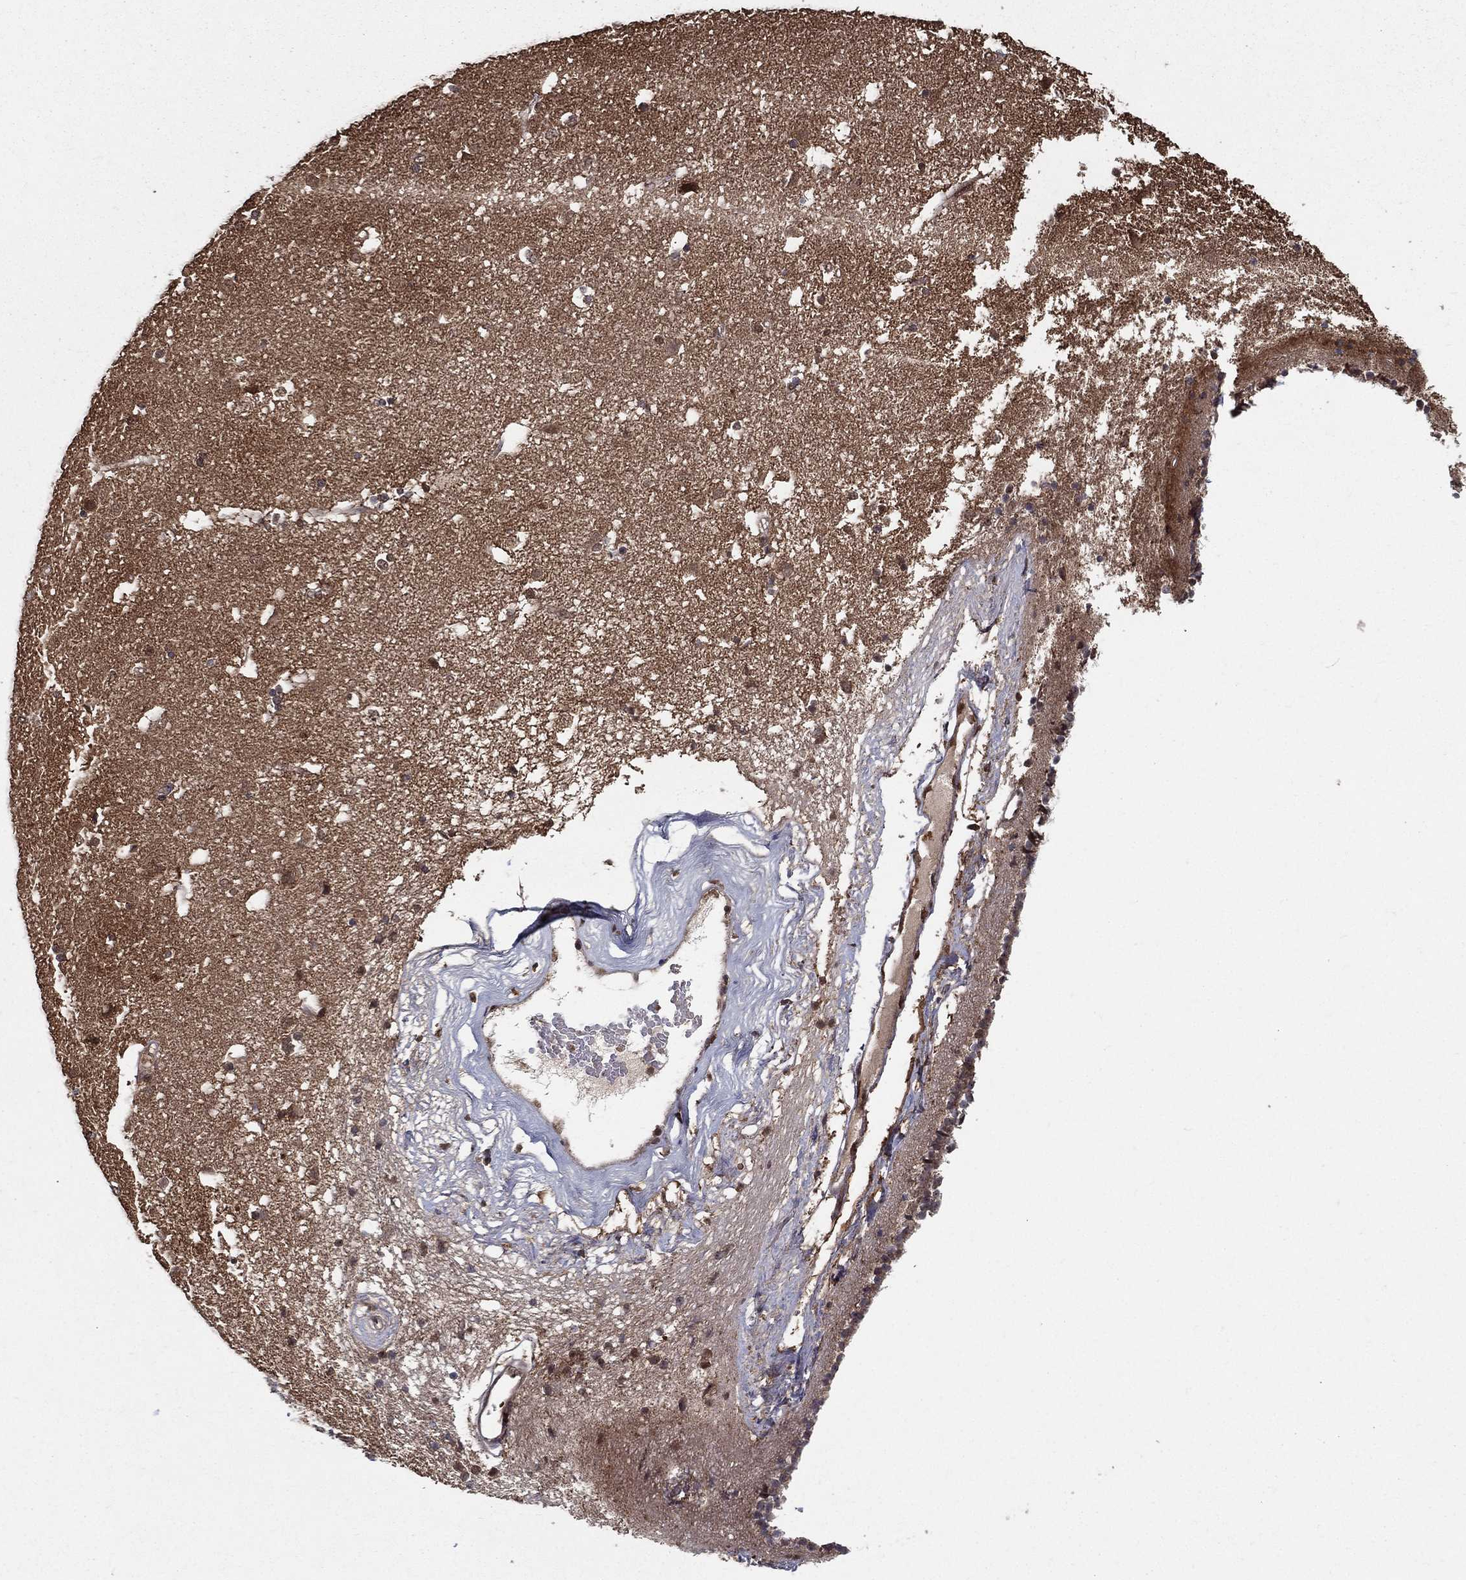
{"staining": {"intensity": "moderate", "quantity": "<25%", "location": "nuclear"}, "tissue": "caudate", "cell_type": "Glial cells", "image_type": "normal", "snomed": [{"axis": "morphology", "description": "Normal tissue, NOS"}, {"axis": "topography", "description": "Lateral ventricle wall"}], "caption": "IHC staining of benign caudate, which exhibits low levels of moderate nuclear positivity in about <25% of glial cells indicating moderate nuclear protein staining. The staining was performed using DAB (3,3'-diaminobenzidine) (brown) for protein detection and nuclei were counterstained in hematoxylin (blue).", "gene": "CARM1", "patient": {"sex": "female", "age": 71}}